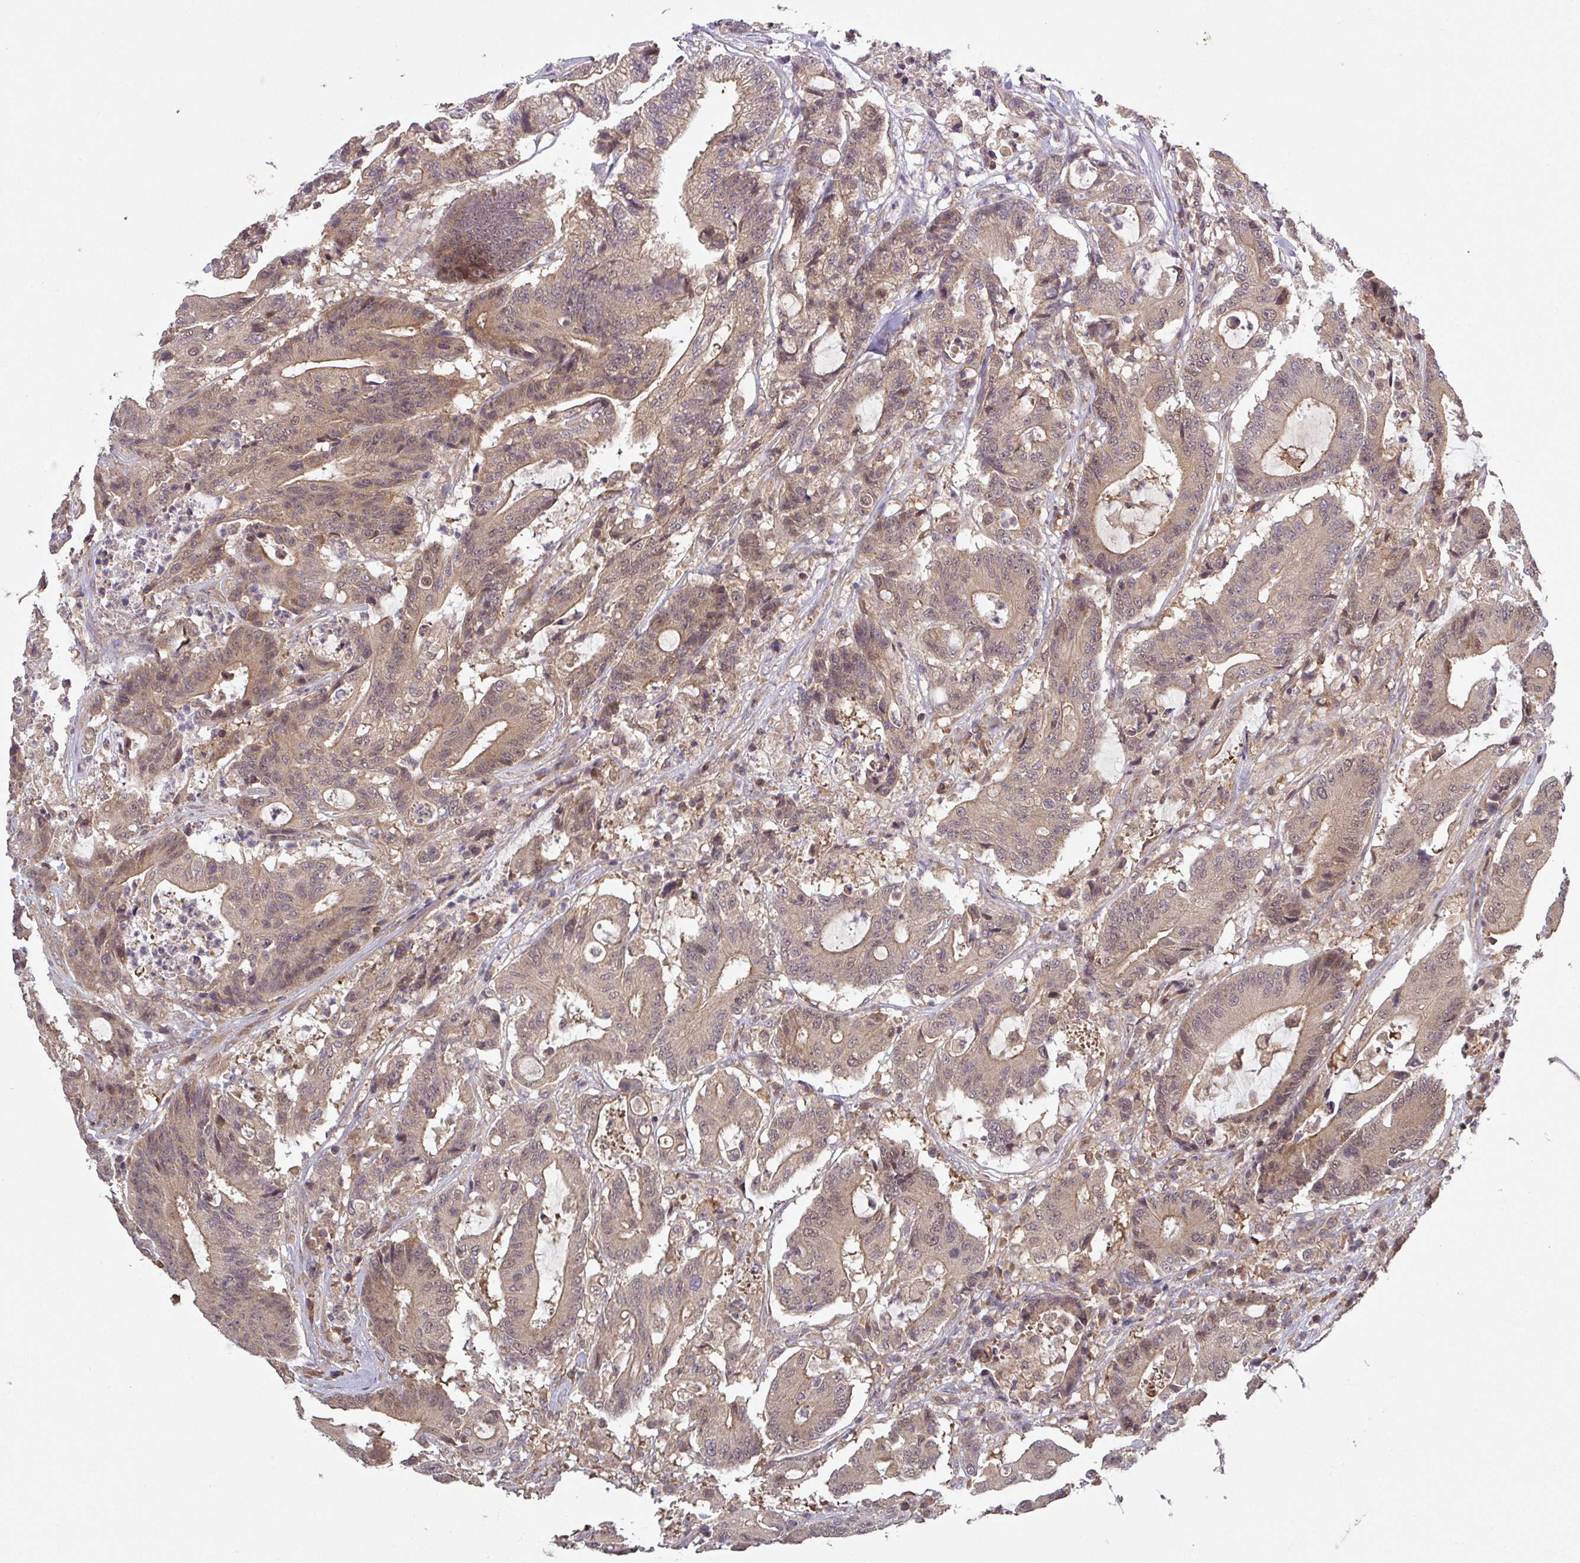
{"staining": {"intensity": "moderate", "quantity": ">75%", "location": "cytoplasmic/membranous"}, "tissue": "colorectal cancer", "cell_type": "Tumor cells", "image_type": "cancer", "snomed": [{"axis": "morphology", "description": "Adenocarcinoma, NOS"}, {"axis": "topography", "description": "Colon"}], "caption": "Immunohistochemistry (IHC) of colorectal cancer exhibits medium levels of moderate cytoplasmic/membranous expression in about >75% of tumor cells.", "gene": "CCDC121", "patient": {"sex": "female", "age": 84}}